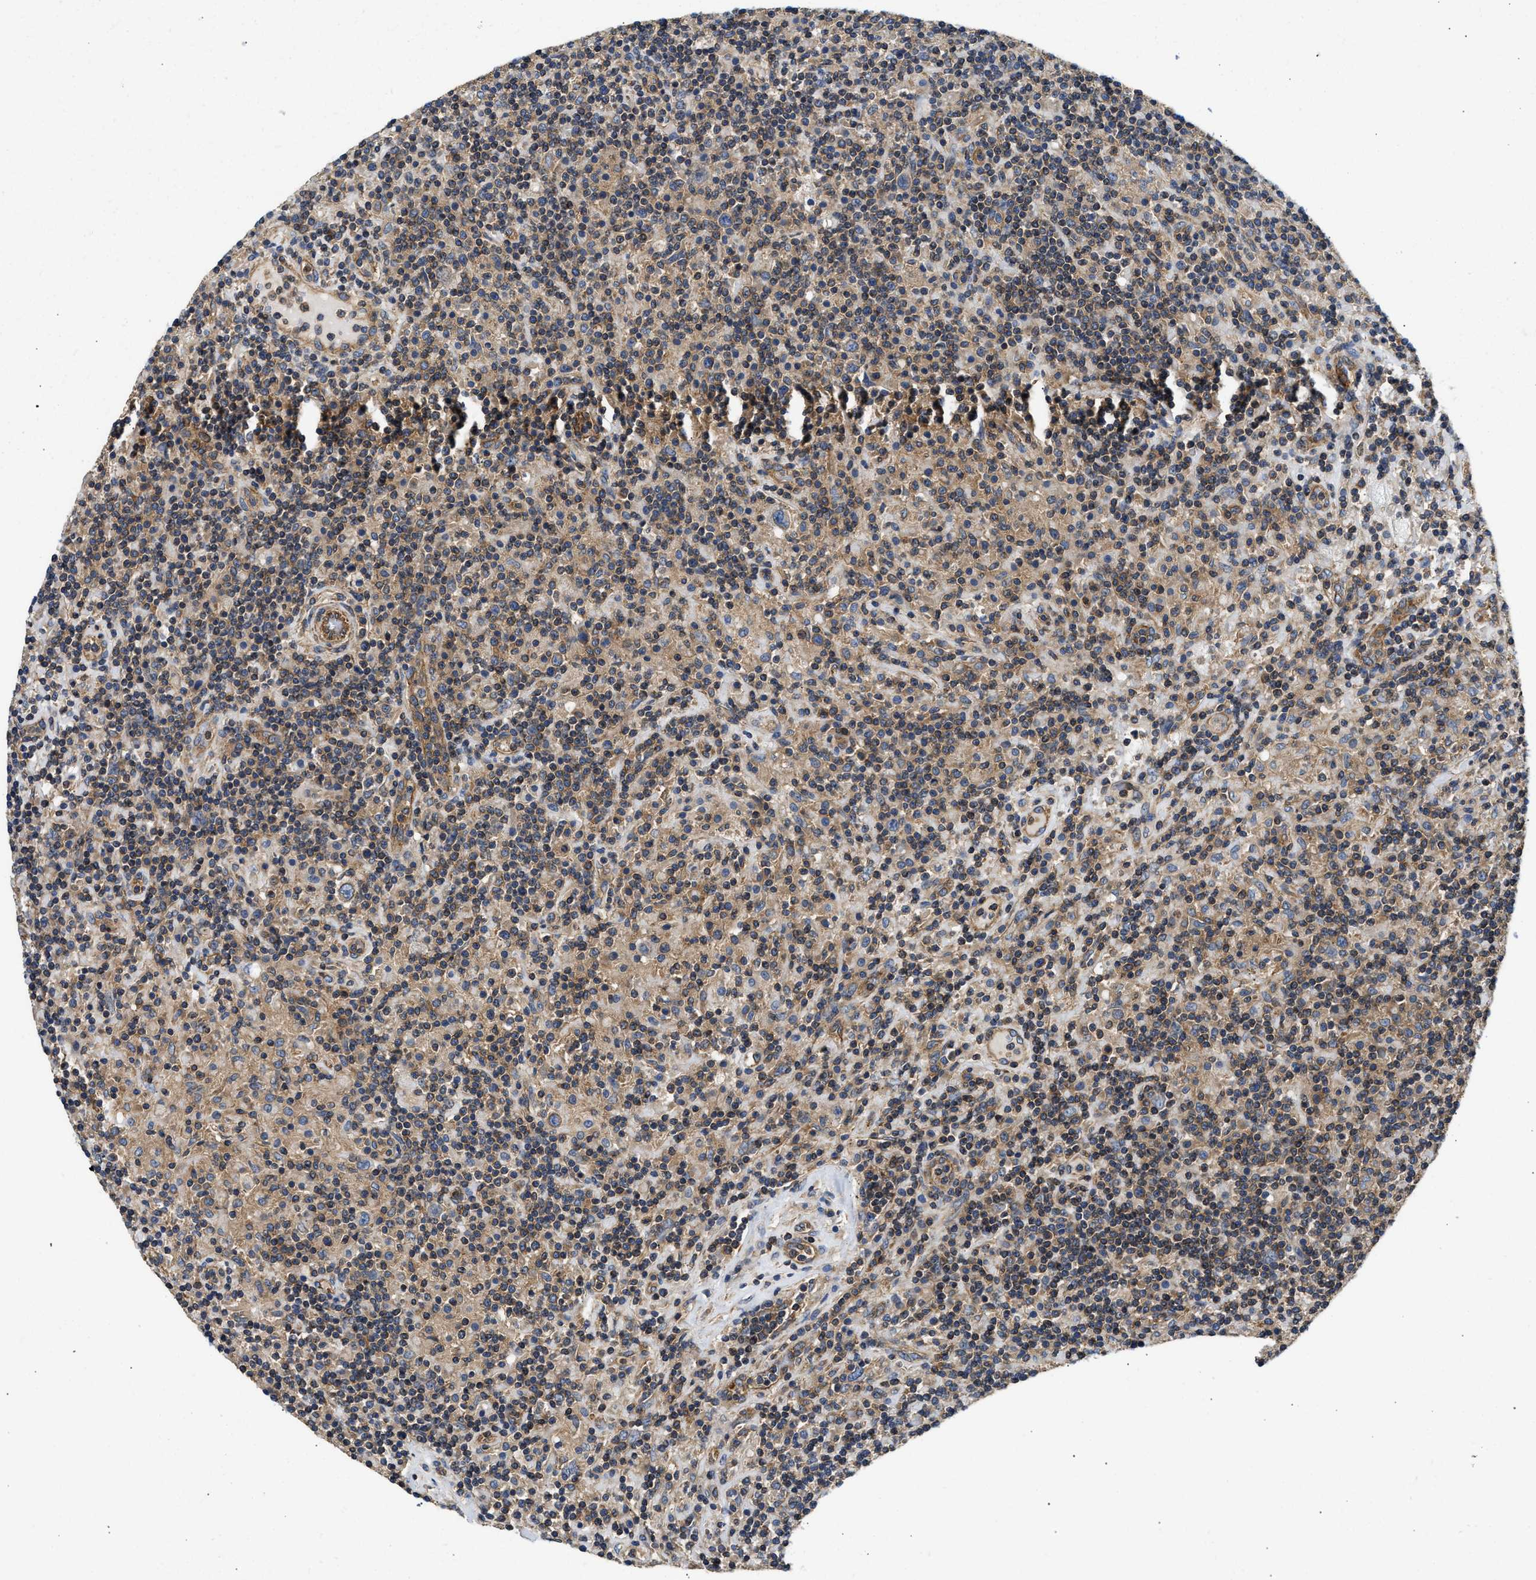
{"staining": {"intensity": "weak", "quantity": "25%-75%", "location": "cytoplasmic/membranous"}, "tissue": "lymphoma", "cell_type": "Tumor cells", "image_type": "cancer", "snomed": [{"axis": "morphology", "description": "Hodgkin's disease, NOS"}, {"axis": "topography", "description": "Lymph node"}], "caption": "The histopathology image demonstrates immunohistochemical staining of lymphoma. There is weak cytoplasmic/membranous expression is present in about 25%-75% of tumor cells.", "gene": "SAMD9L", "patient": {"sex": "male", "age": 70}}